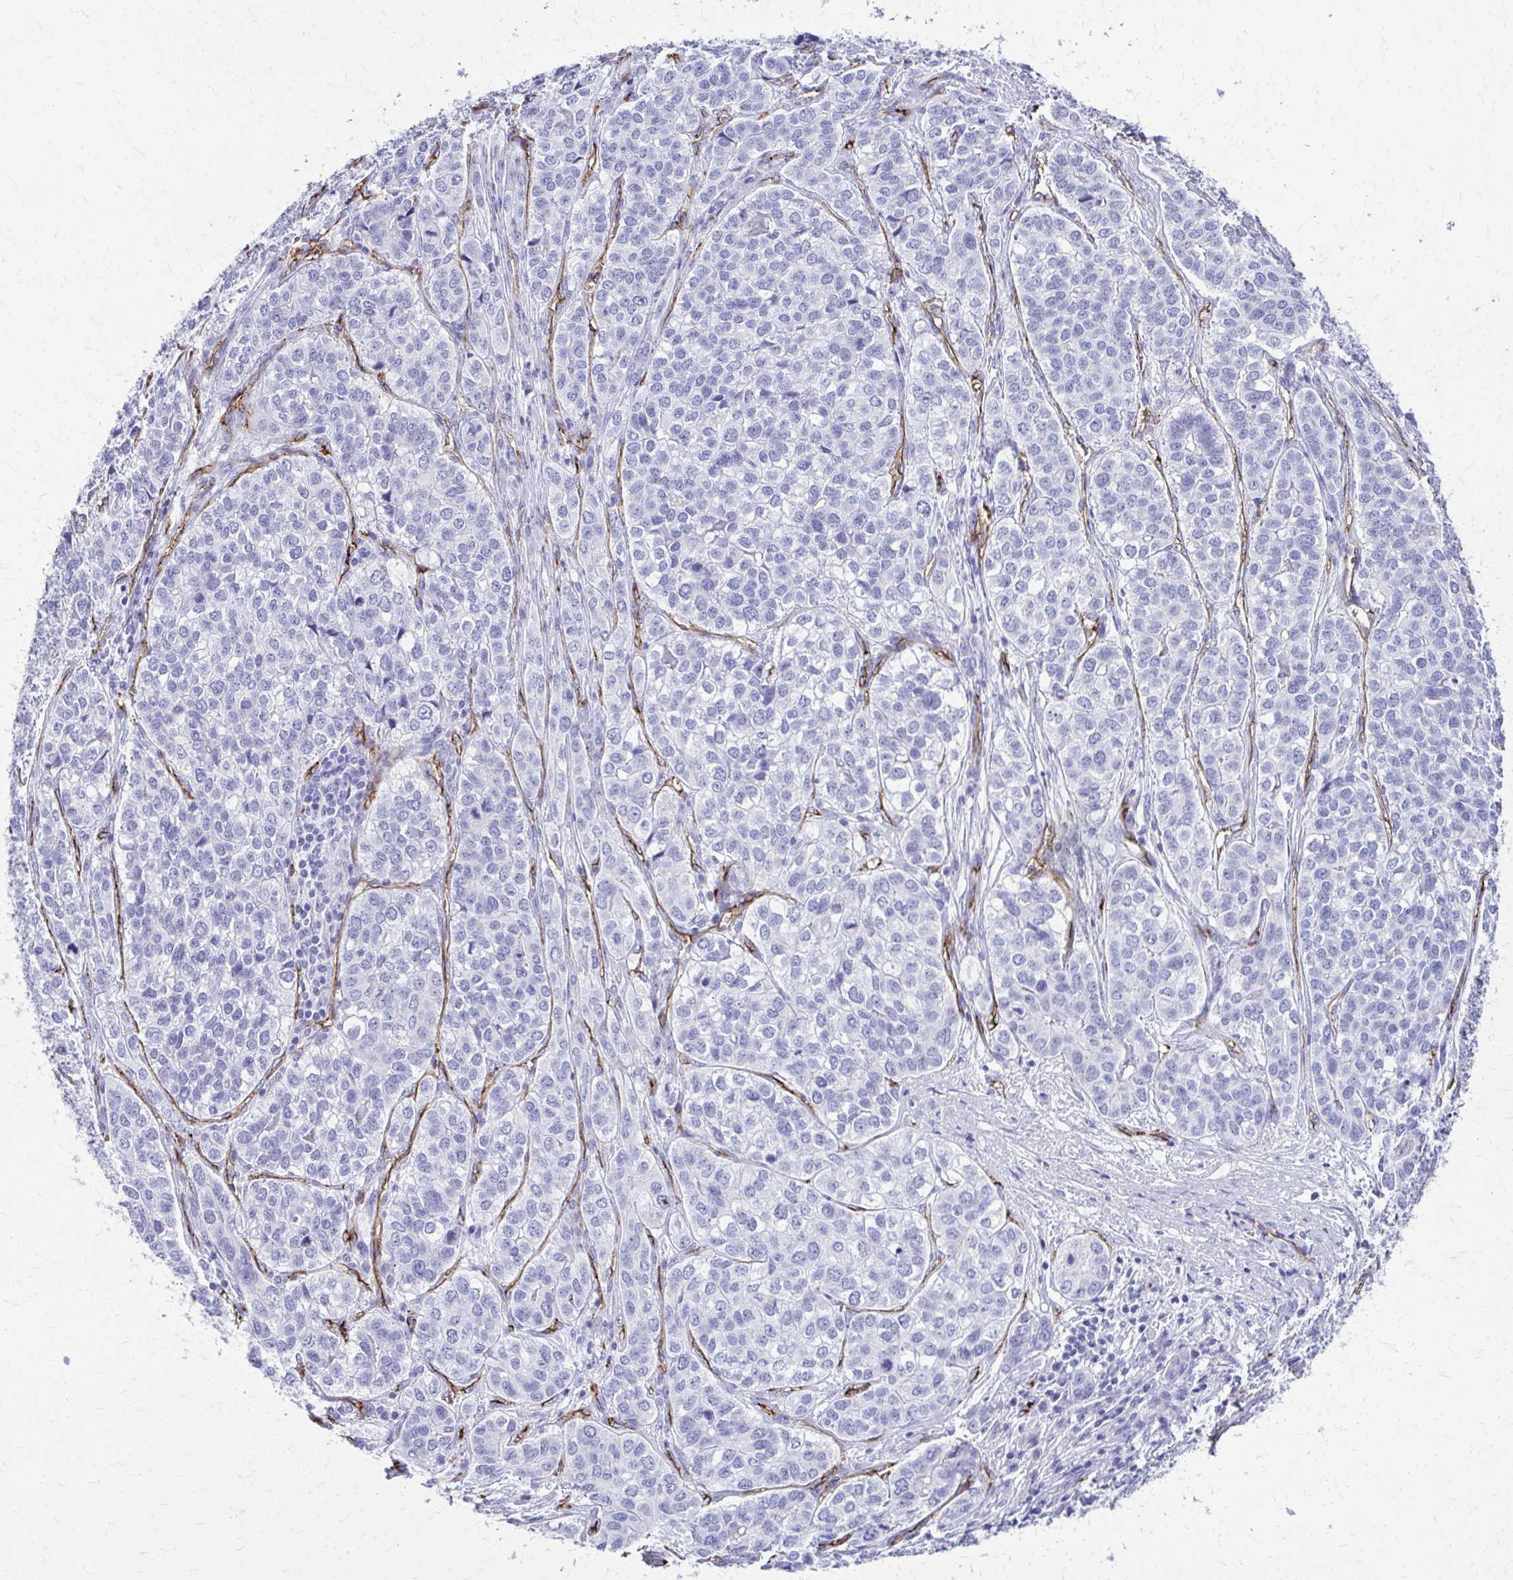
{"staining": {"intensity": "negative", "quantity": "none", "location": "none"}, "tissue": "liver cancer", "cell_type": "Tumor cells", "image_type": "cancer", "snomed": [{"axis": "morphology", "description": "Cholangiocarcinoma"}, {"axis": "topography", "description": "Liver"}], "caption": "High magnification brightfield microscopy of liver cancer (cholangiocarcinoma) stained with DAB (3,3'-diaminobenzidine) (brown) and counterstained with hematoxylin (blue): tumor cells show no significant positivity. Nuclei are stained in blue.", "gene": "TPSG1", "patient": {"sex": "male", "age": 56}}